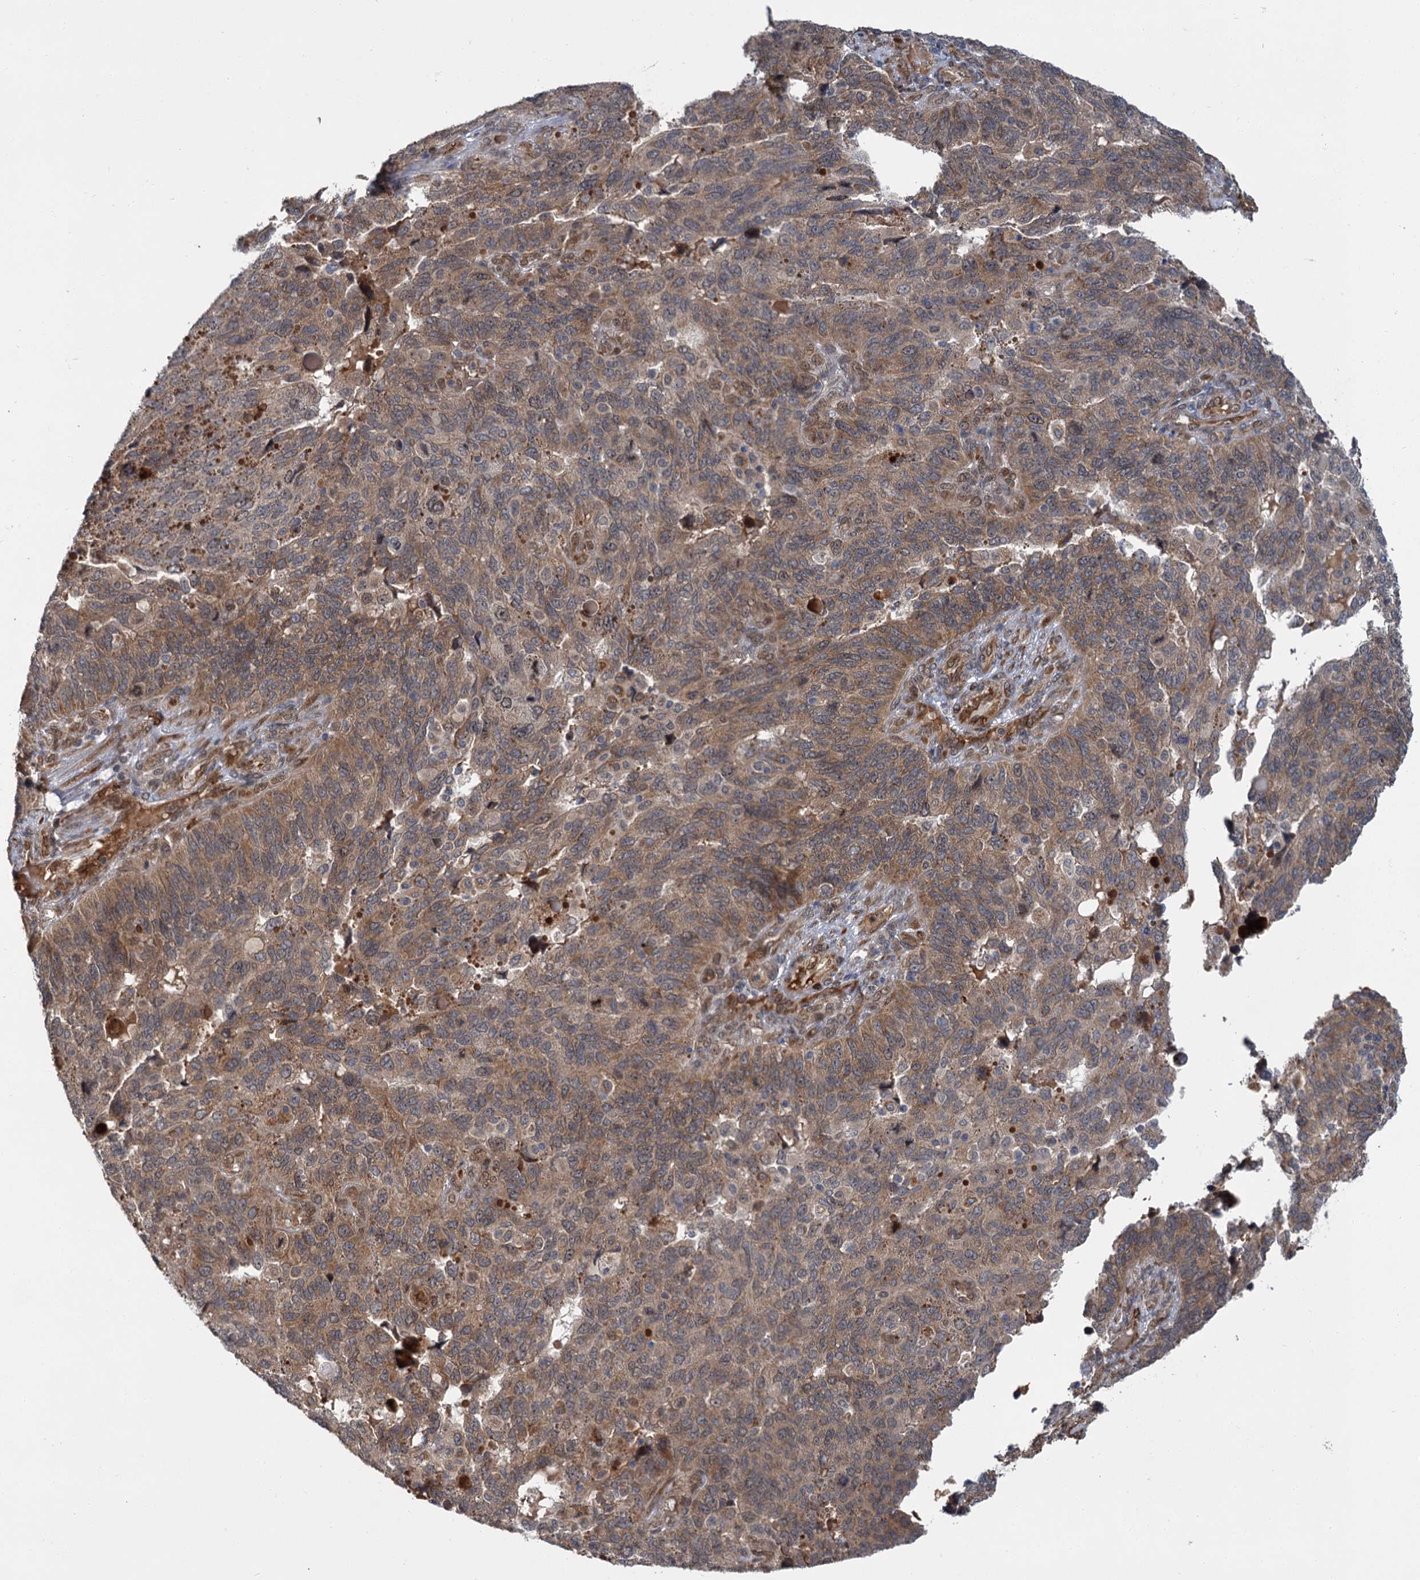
{"staining": {"intensity": "moderate", "quantity": ">75%", "location": "cytoplasmic/membranous"}, "tissue": "endometrial cancer", "cell_type": "Tumor cells", "image_type": "cancer", "snomed": [{"axis": "morphology", "description": "Adenocarcinoma, NOS"}, {"axis": "topography", "description": "Endometrium"}], "caption": "Immunohistochemistry (IHC) (DAB) staining of human endometrial cancer shows moderate cytoplasmic/membranous protein positivity in about >75% of tumor cells. (IHC, brightfield microscopy, high magnification).", "gene": "APBA2", "patient": {"sex": "female", "age": 66}}